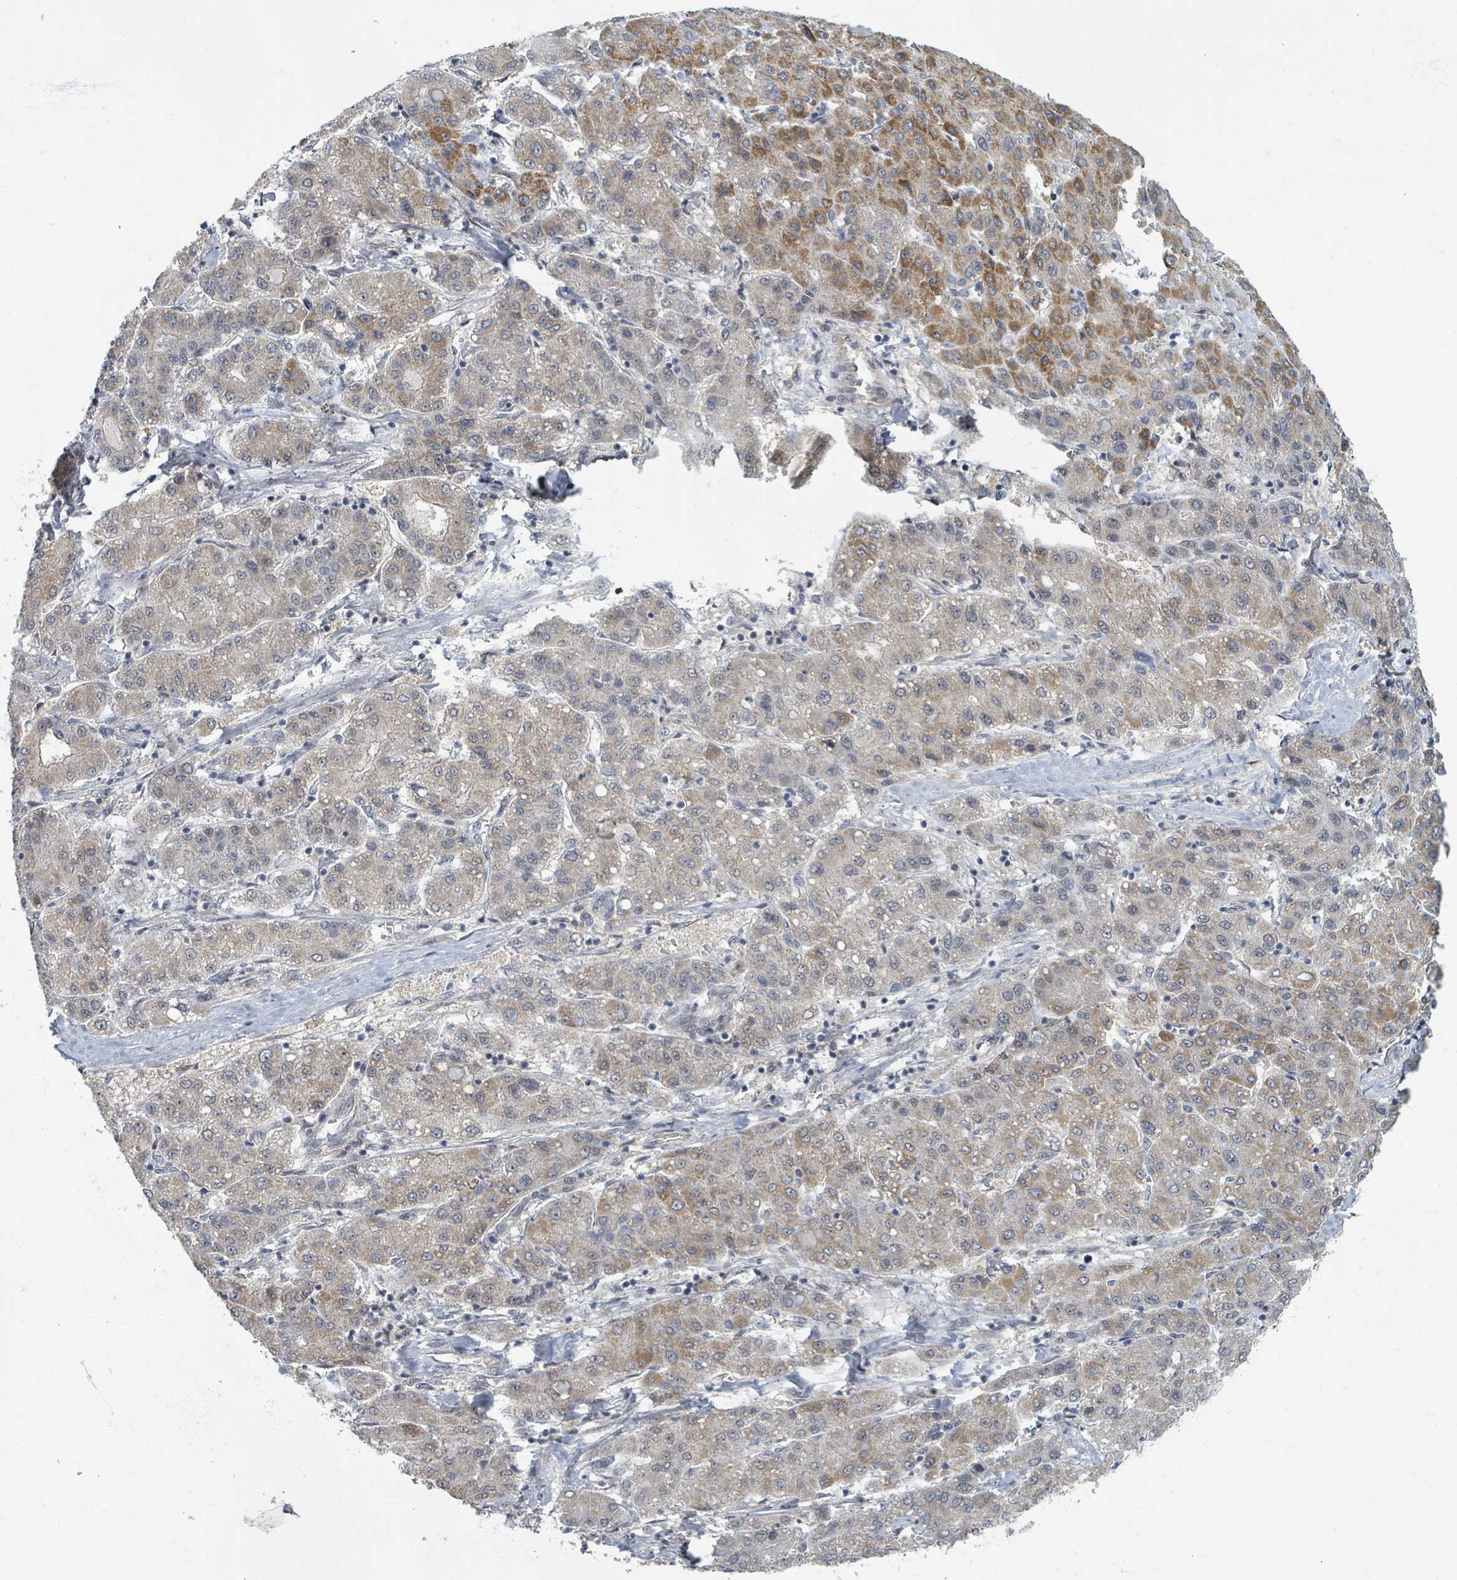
{"staining": {"intensity": "moderate", "quantity": "<25%", "location": "cytoplasmic/membranous"}, "tissue": "liver cancer", "cell_type": "Tumor cells", "image_type": "cancer", "snomed": [{"axis": "morphology", "description": "Carcinoma, Hepatocellular, NOS"}, {"axis": "topography", "description": "Liver"}], "caption": "Human liver cancer (hepatocellular carcinoma) stained with a protein marker reveals moderate staining in tumor cells.", "gene": "INTS15", "patient": {"sex": "male", "age": 65}}